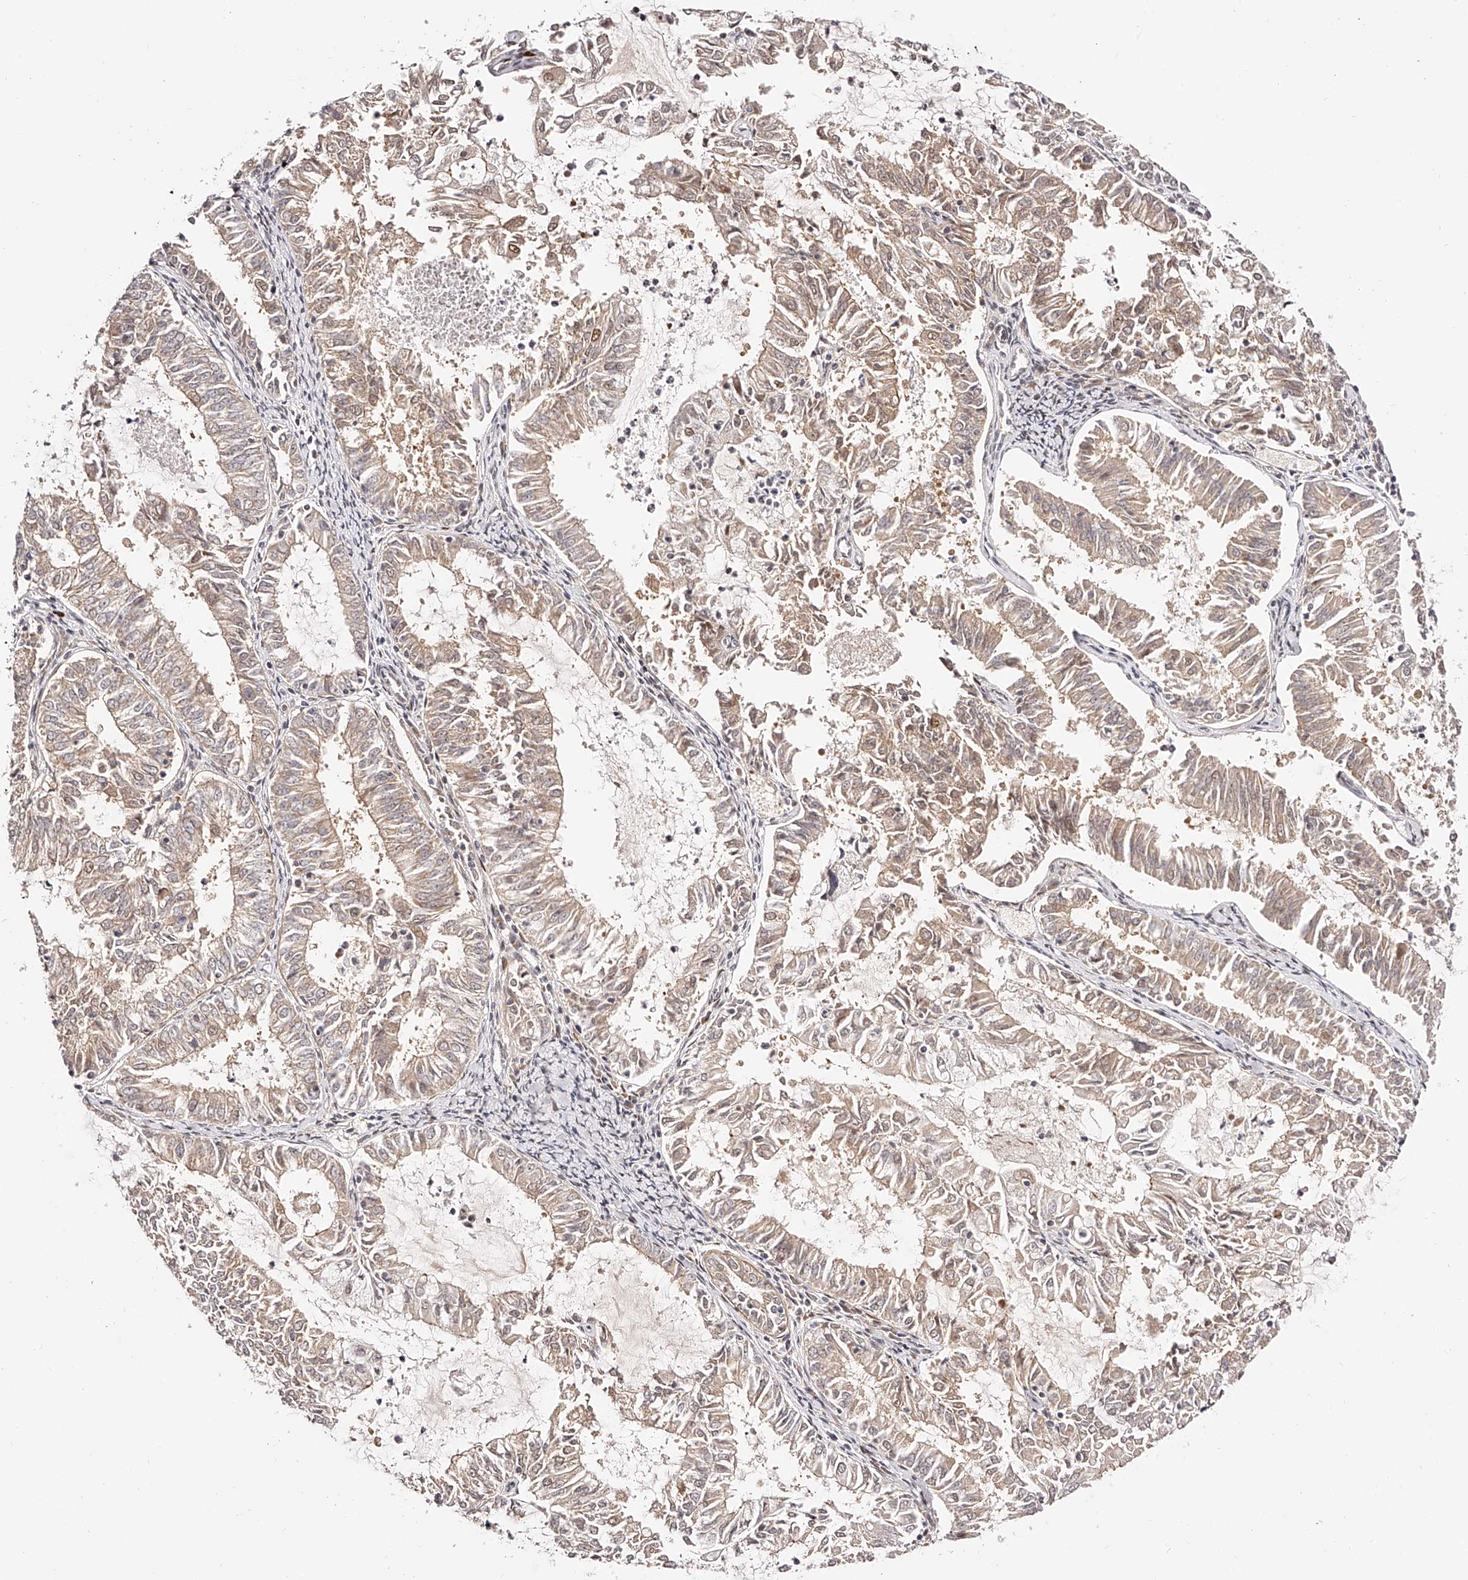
{"staining": {"intensity": "weak", "quantity": ">75%", "location": "cytoplasmic/membranous,nuclear"}, "tissue": "endometrial cancer", "cell_type": "Tumor cells", "image_type": "cancer", "snomed": [{"axis": "morphology", "description": "Adenocarcinoma, NOS"}, {"axis": "topography", "description": "Endometrium"}], "caption": "Weak cytoplasmic/membranous and nuclear expression for a protein is appreciated in about >75% of tumor cells of endometrial cancer (adenocarcinoma) using IHC.", "gene": "USF3", "patient": {"sex": "female", "age": 57}}